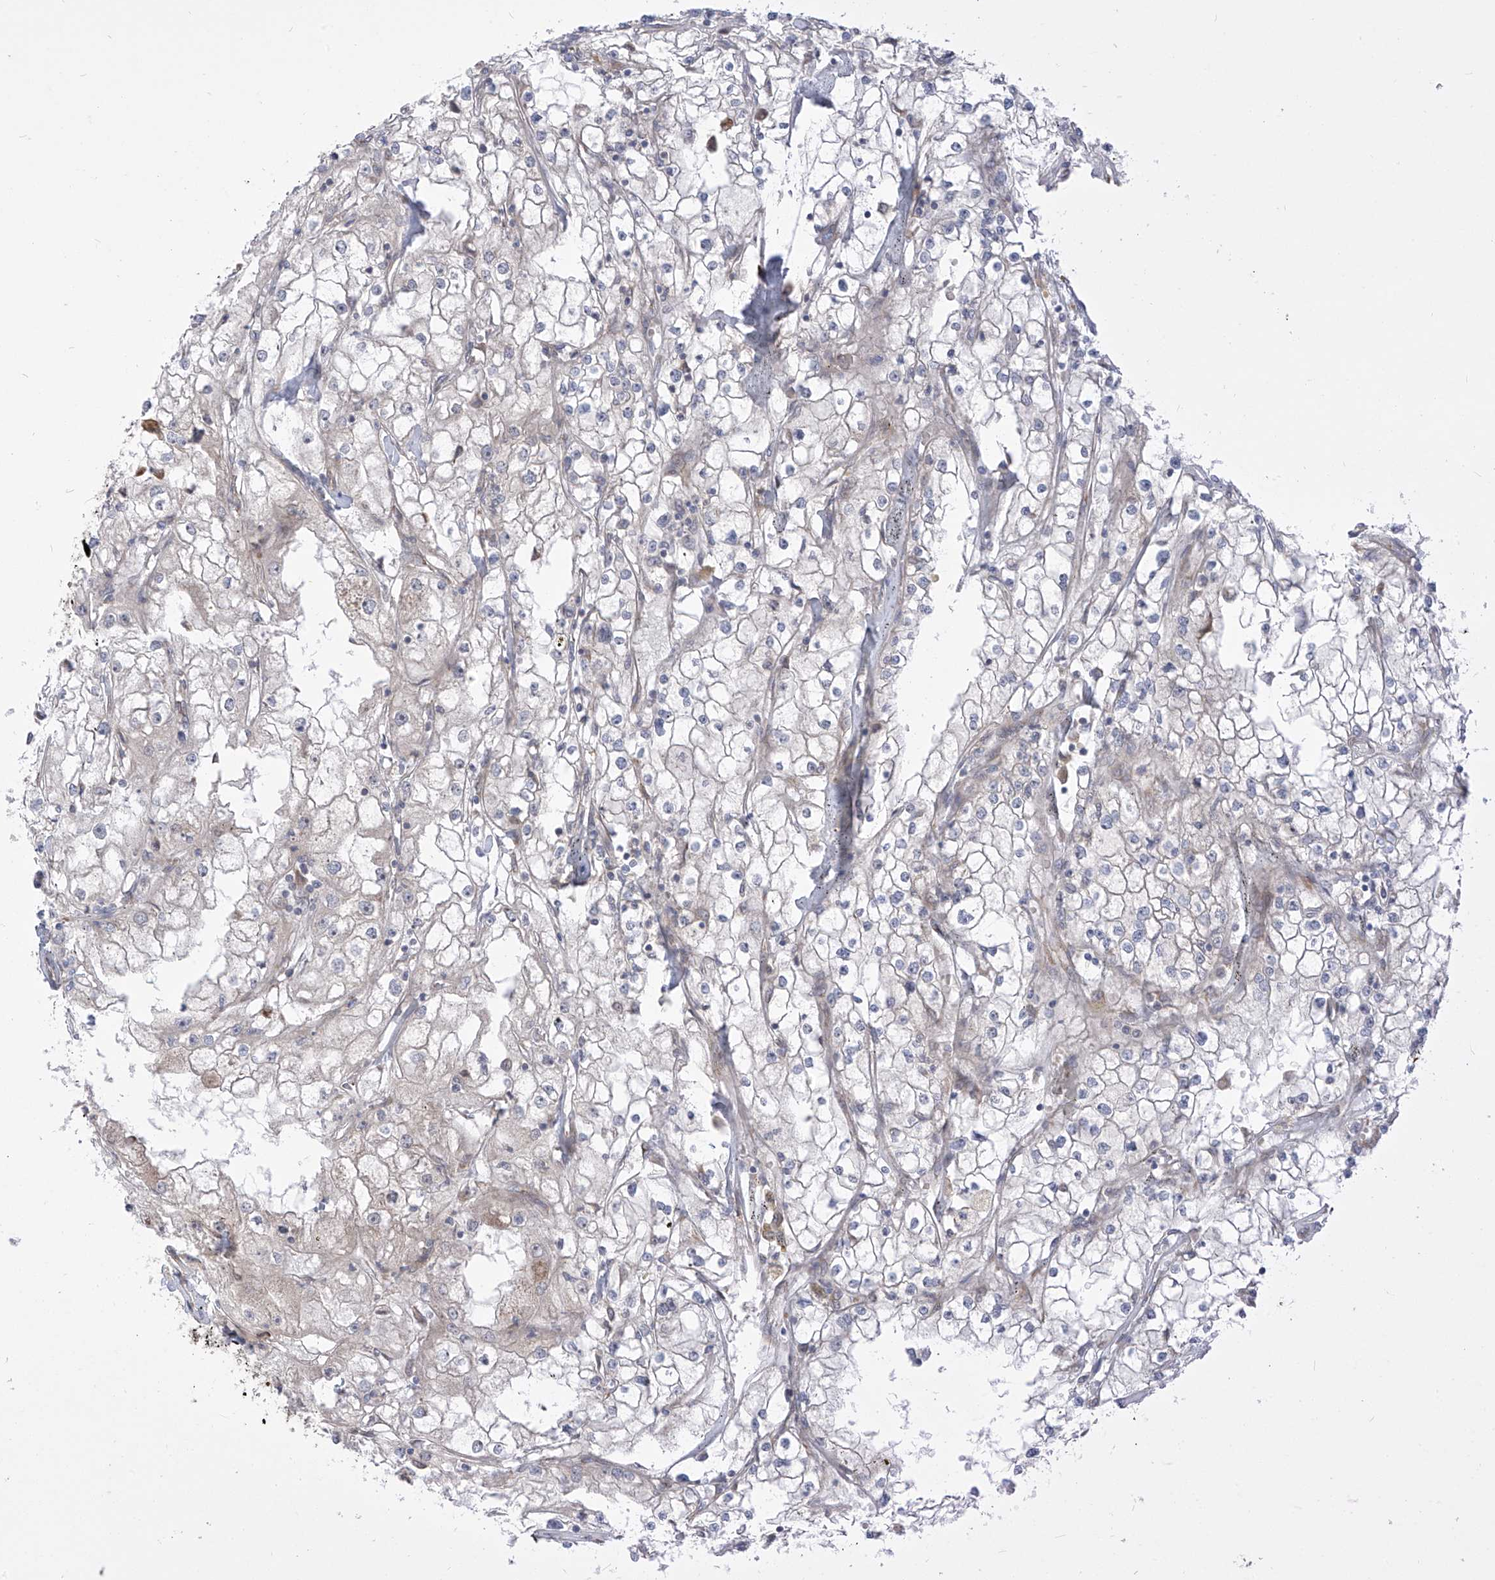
{"staining": {"intensity": "negative", "quantity": "none", "location": "none"}, "tissue": "renal cancer", "cell_type": "Tumor cells", "image_type": "cancer", "snomed": [{"axis": "morphology", "description": "Adenocarcinoma, NOS"}, {"axis": "topography", "description": "Kidney"}], "caption": "Immunohistochemistry (IHC) photomicrograph of human renal cancer (adenocarcinoma) stained for a protein (brown), which displays no positivity in tumor cells. (DAB (3,3'-diaminobenzidine) immunohistochemistry (IHC) with hematoxylin counter stain).", "gene": "TRIM67", "patient": {"sex": "male", "age": 56}}